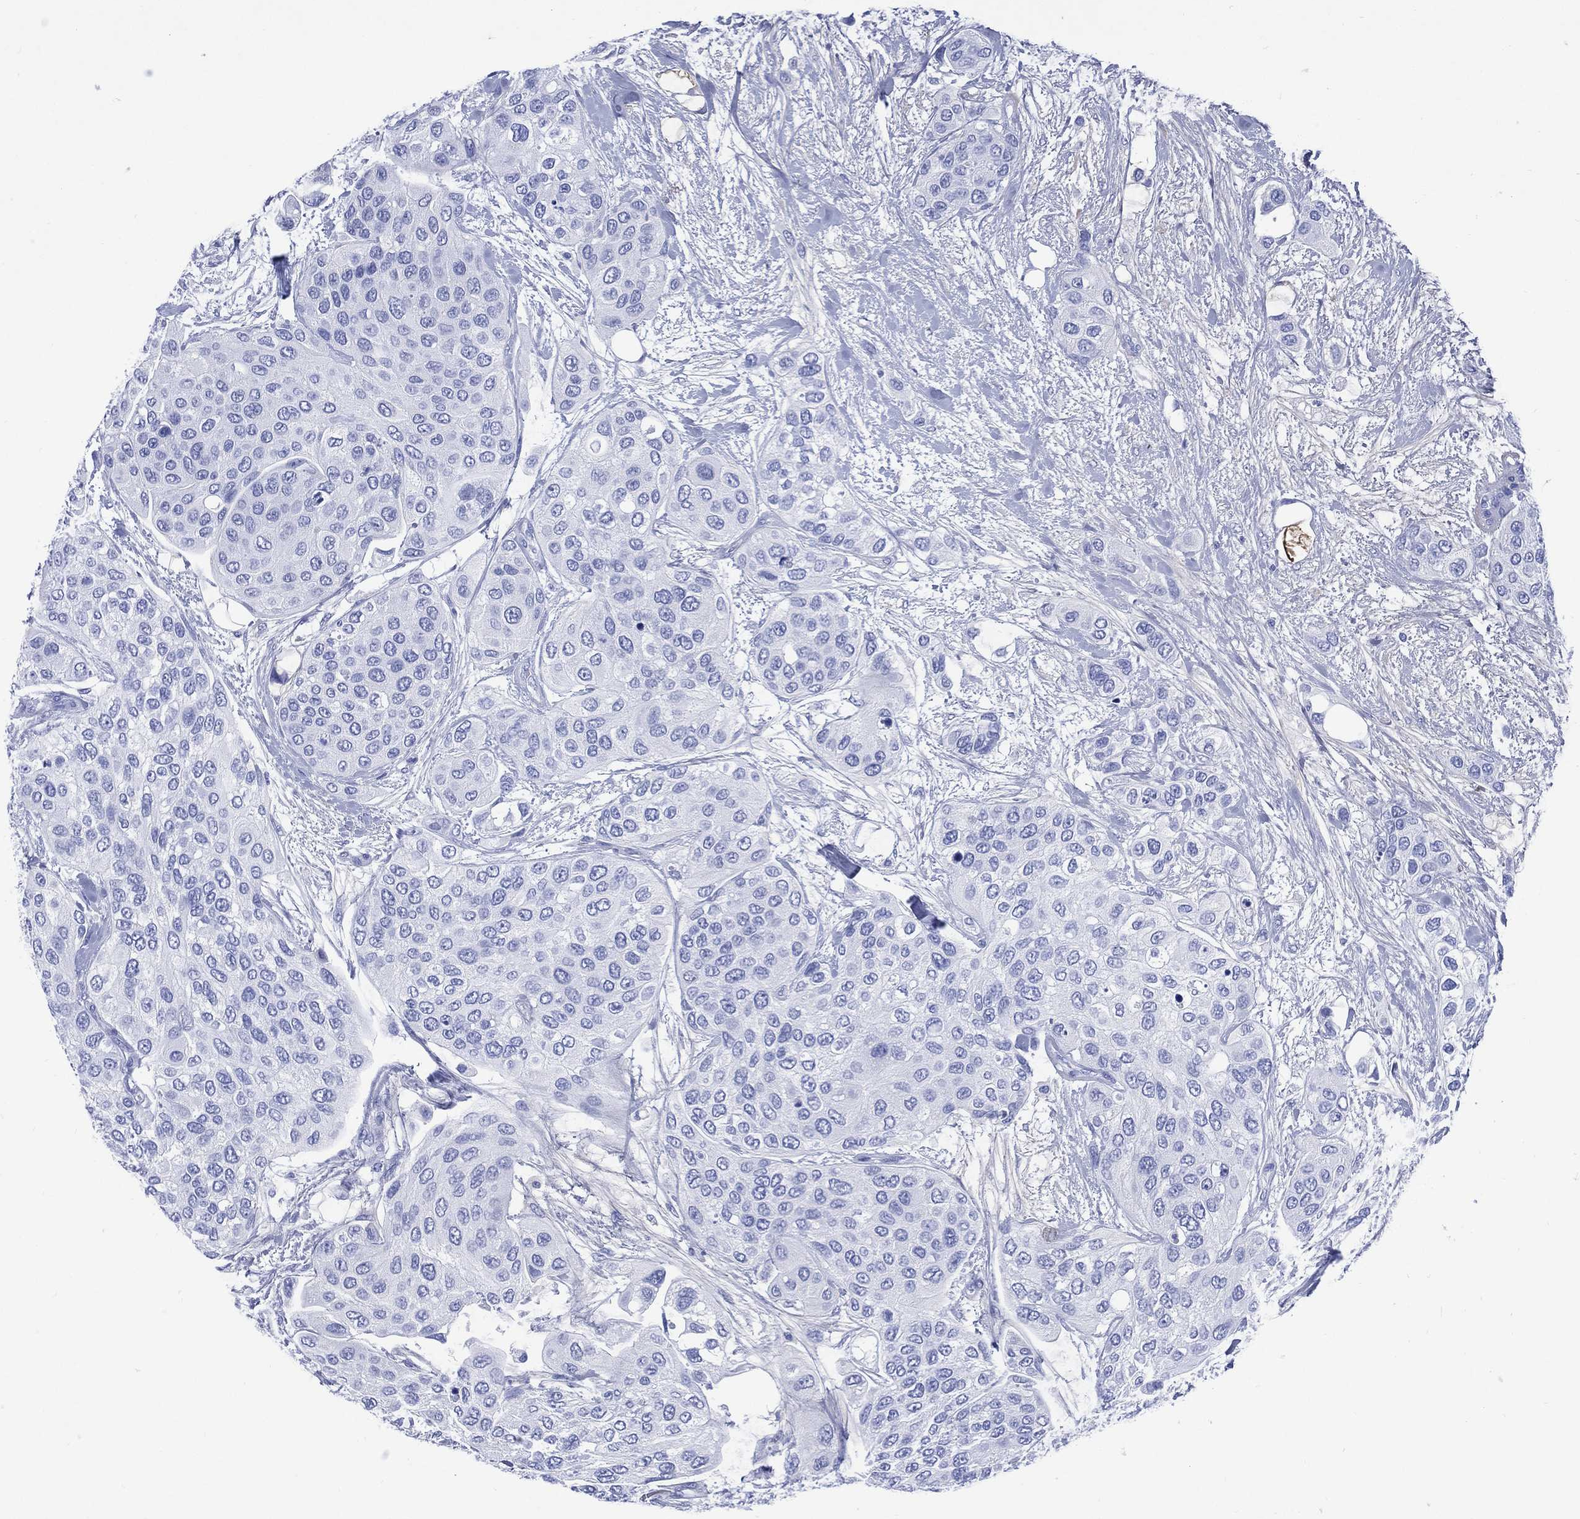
{"staining": {"intensity": "negative", "quantity": "none", "location": "none"}, "tissue": "urothelial cancer", "cell_type": "Tumor cells", "image_type": "cancer", "snomed": [{"axis": "morphology", "description": "Urothelial carcinoma, High grade"}, {"axis": "topography", "description": "Urinary bladder"}], "caption": "This is a micrograph of IHC staining of urothelial cancer, which shows no expression in tumor cells.", "gene": "SHCBP1L", "patient": {"sex": "male", "age": 77}}